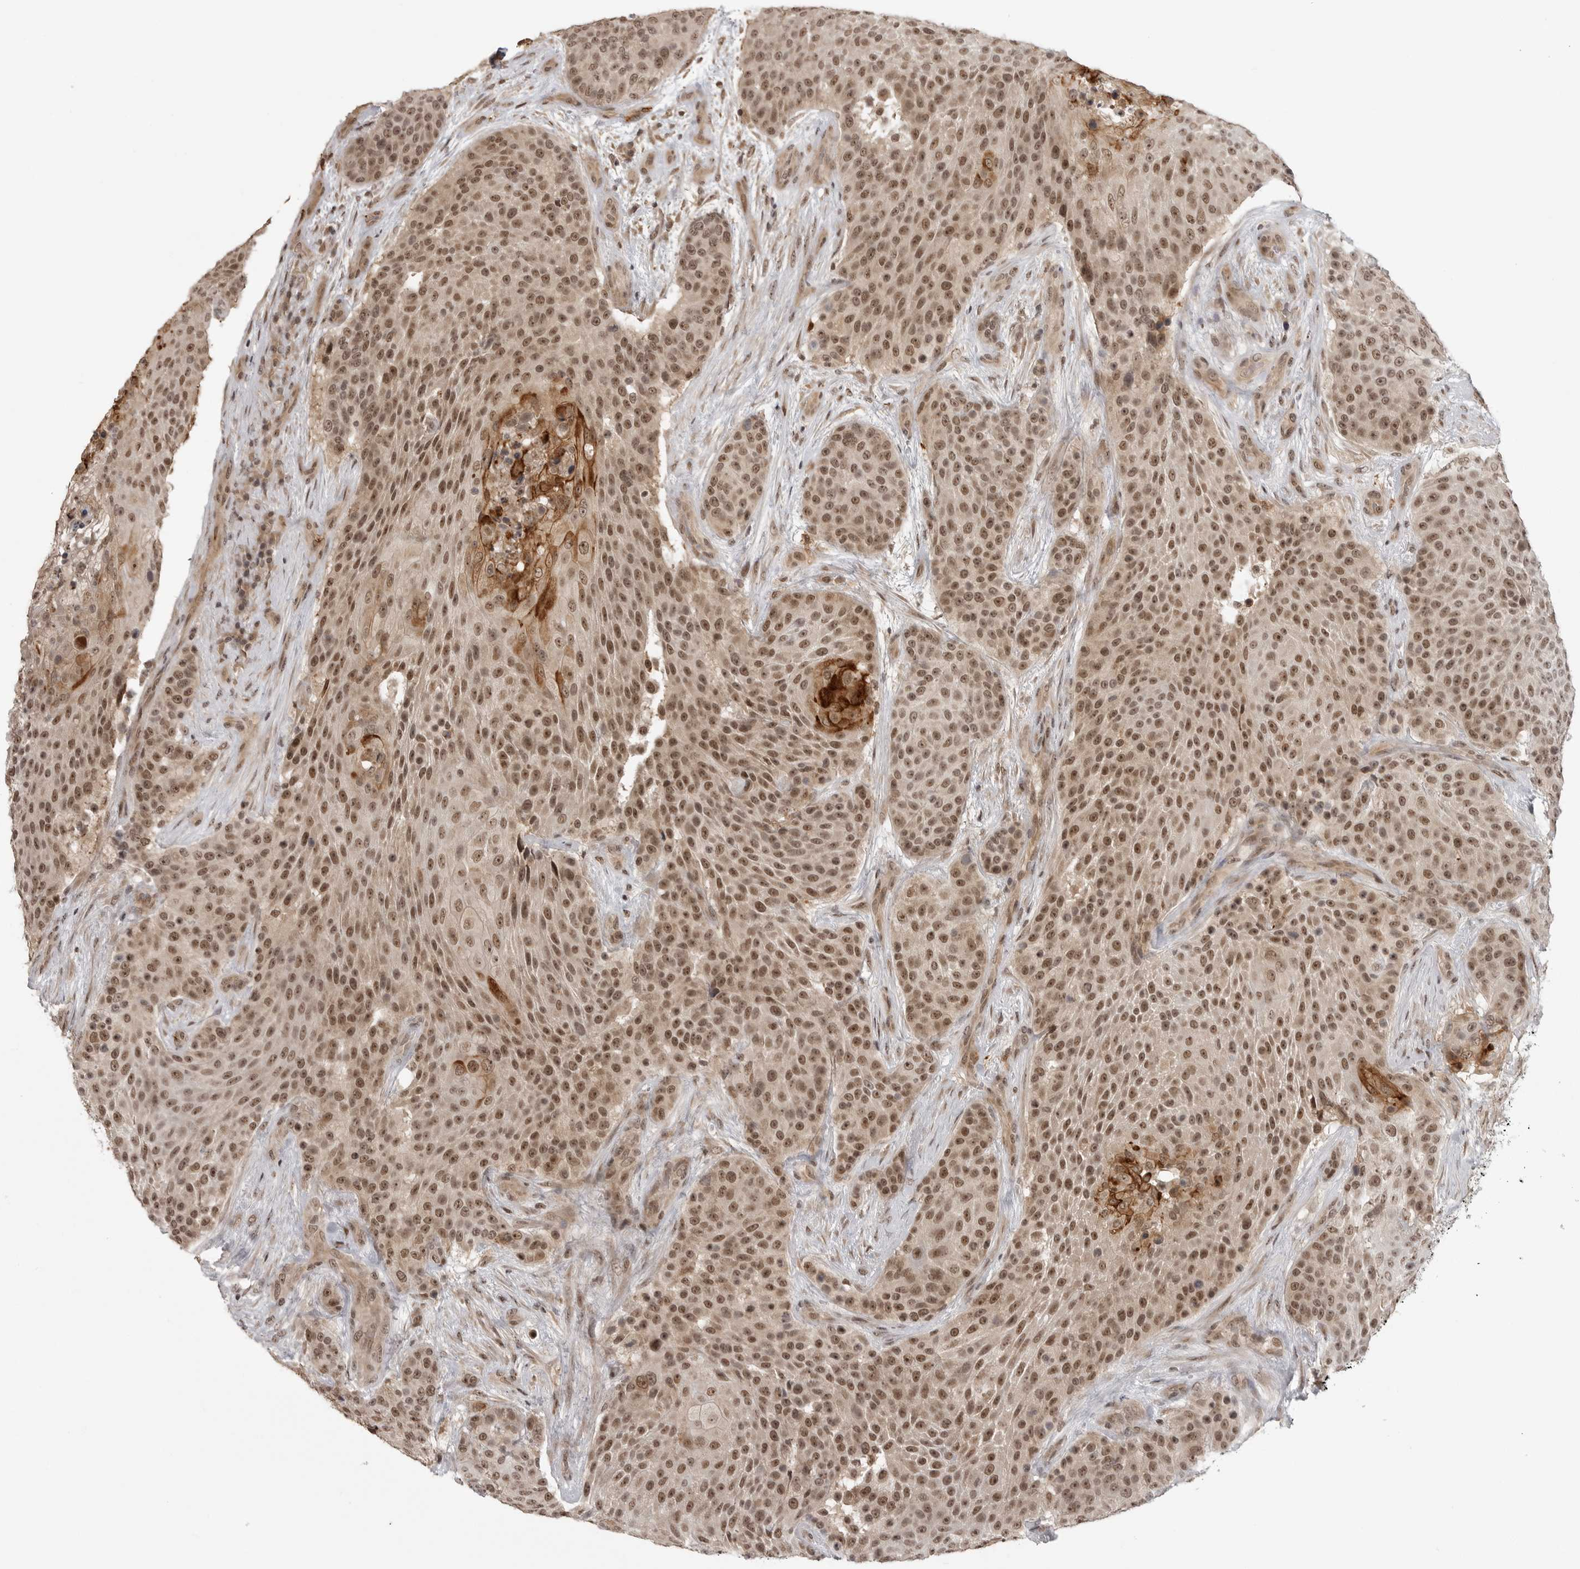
{"staining": {"intensity": "moderate", "quantity": ">75%", "location": "cytoplasmic/membranous,nuclear"}, "tissue": "urothelial cancer", "cell_type": "Tumor cells", "image_type": "cancer", "snomed": [{"axis": "morphology", "description": "Urothelial carcinoma, High grade"}, {"axis": "topography", "description": "Urinary bladder"}], "caption": "Moderate cytoplasmic/membranous and nuclear expression is appreciated in approximately >75% of tumor cells in urothelial cancer. Nuclei are stained in blue.", "gene": "PEG3", "patient": {"sex": "female", "age": 63}}